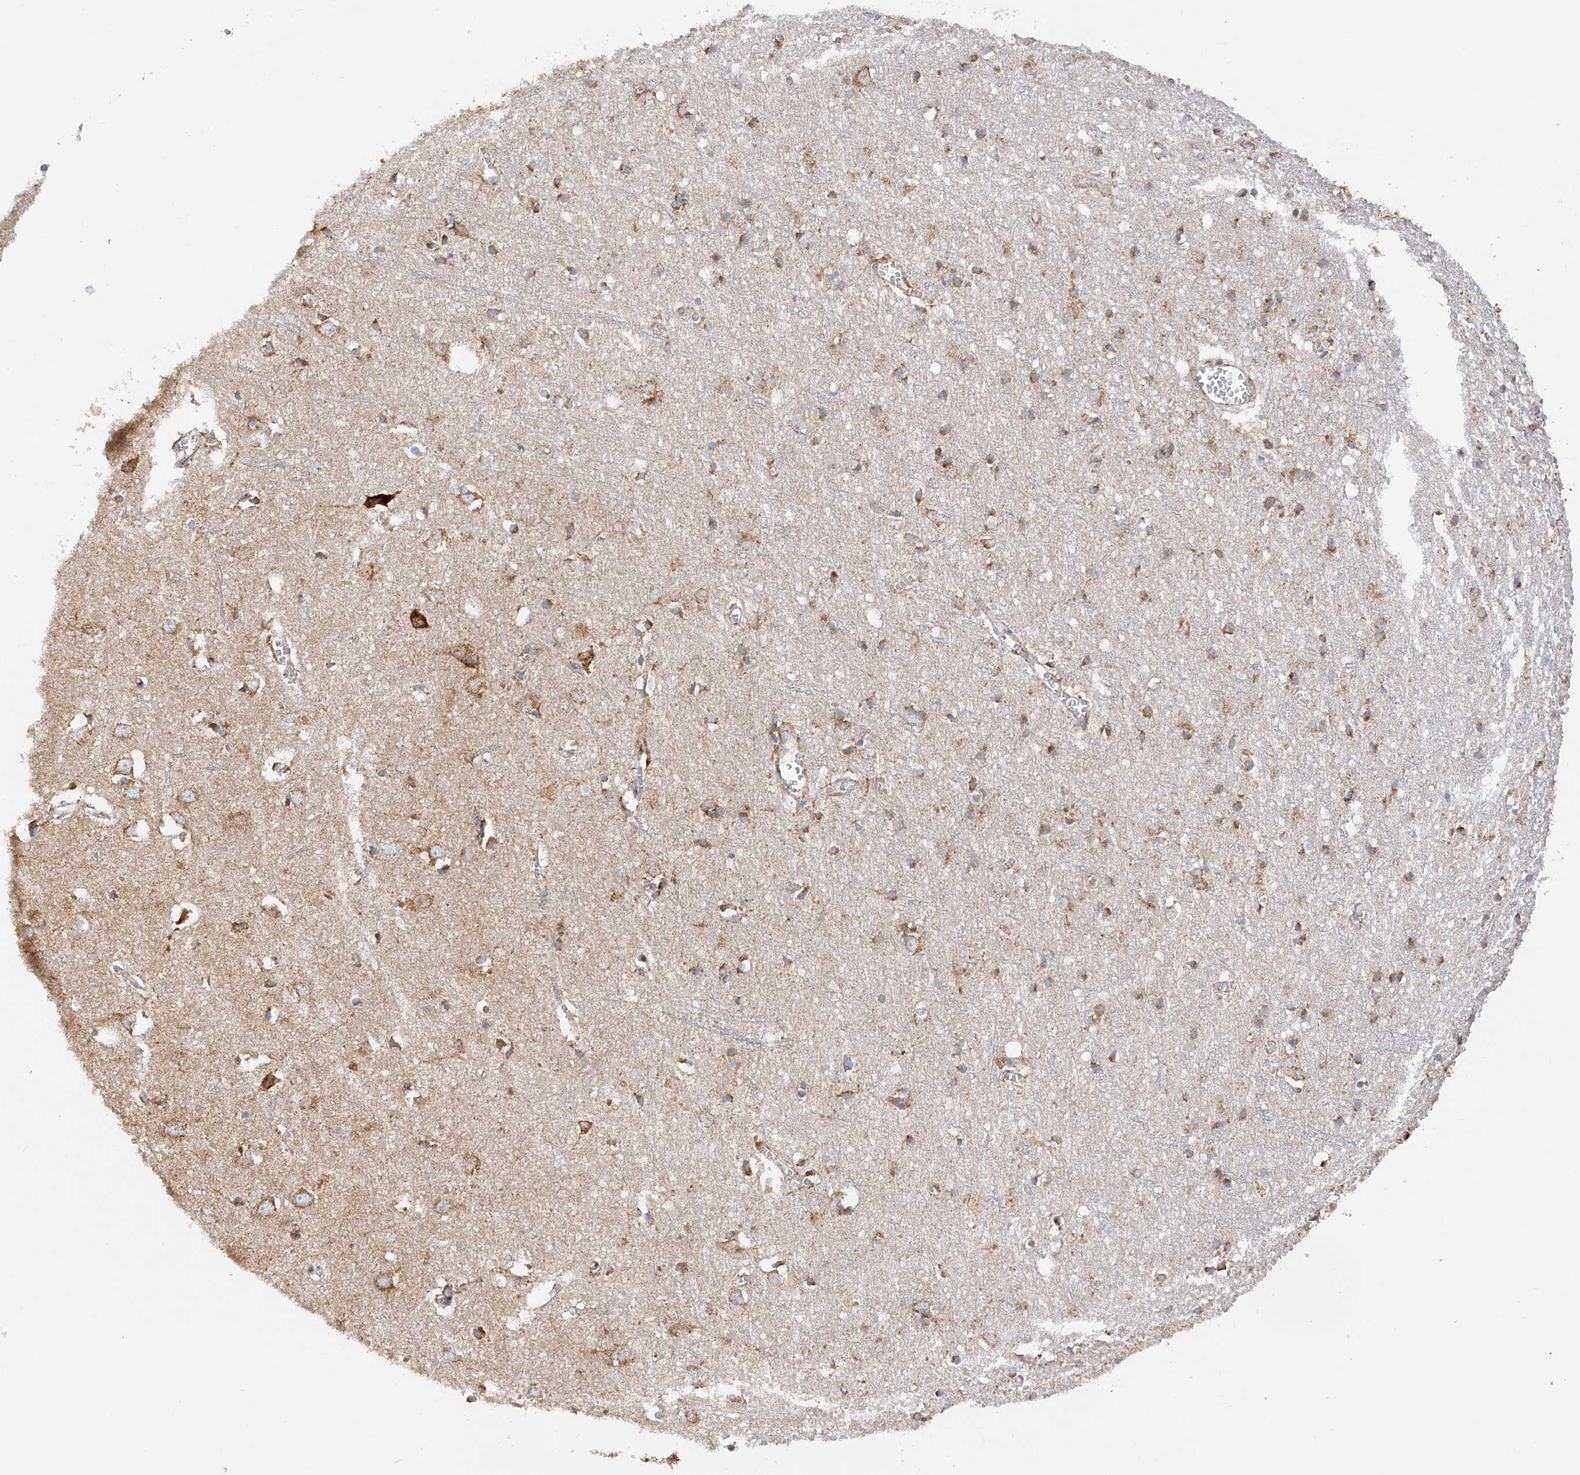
{"staining": {"intensity": "moderate", "quantity": "25%-75%", "location": "cytoplasmic/membranous"}, "tissue": "cerebral cortex", "cell_type": "Endothelial cells", "image_type": "normal", "snomed": [{"axis": "morphology", "description": "Normal tissue, NOS"}, {"axis": "topography", "description": "Cerebral cortex"}], "caption": "Immunohistochemistry (IHC) of unremarkable cerebral cortex demonstrates medium levels of moderate cytoplasmic/membranous positivity in about 25%-75% of endothelial cells. Ihc stains the protein in brown and the nuclei are stained blue.", "gene": "COA3", "patient": {"sex": "female", "age": 64}}